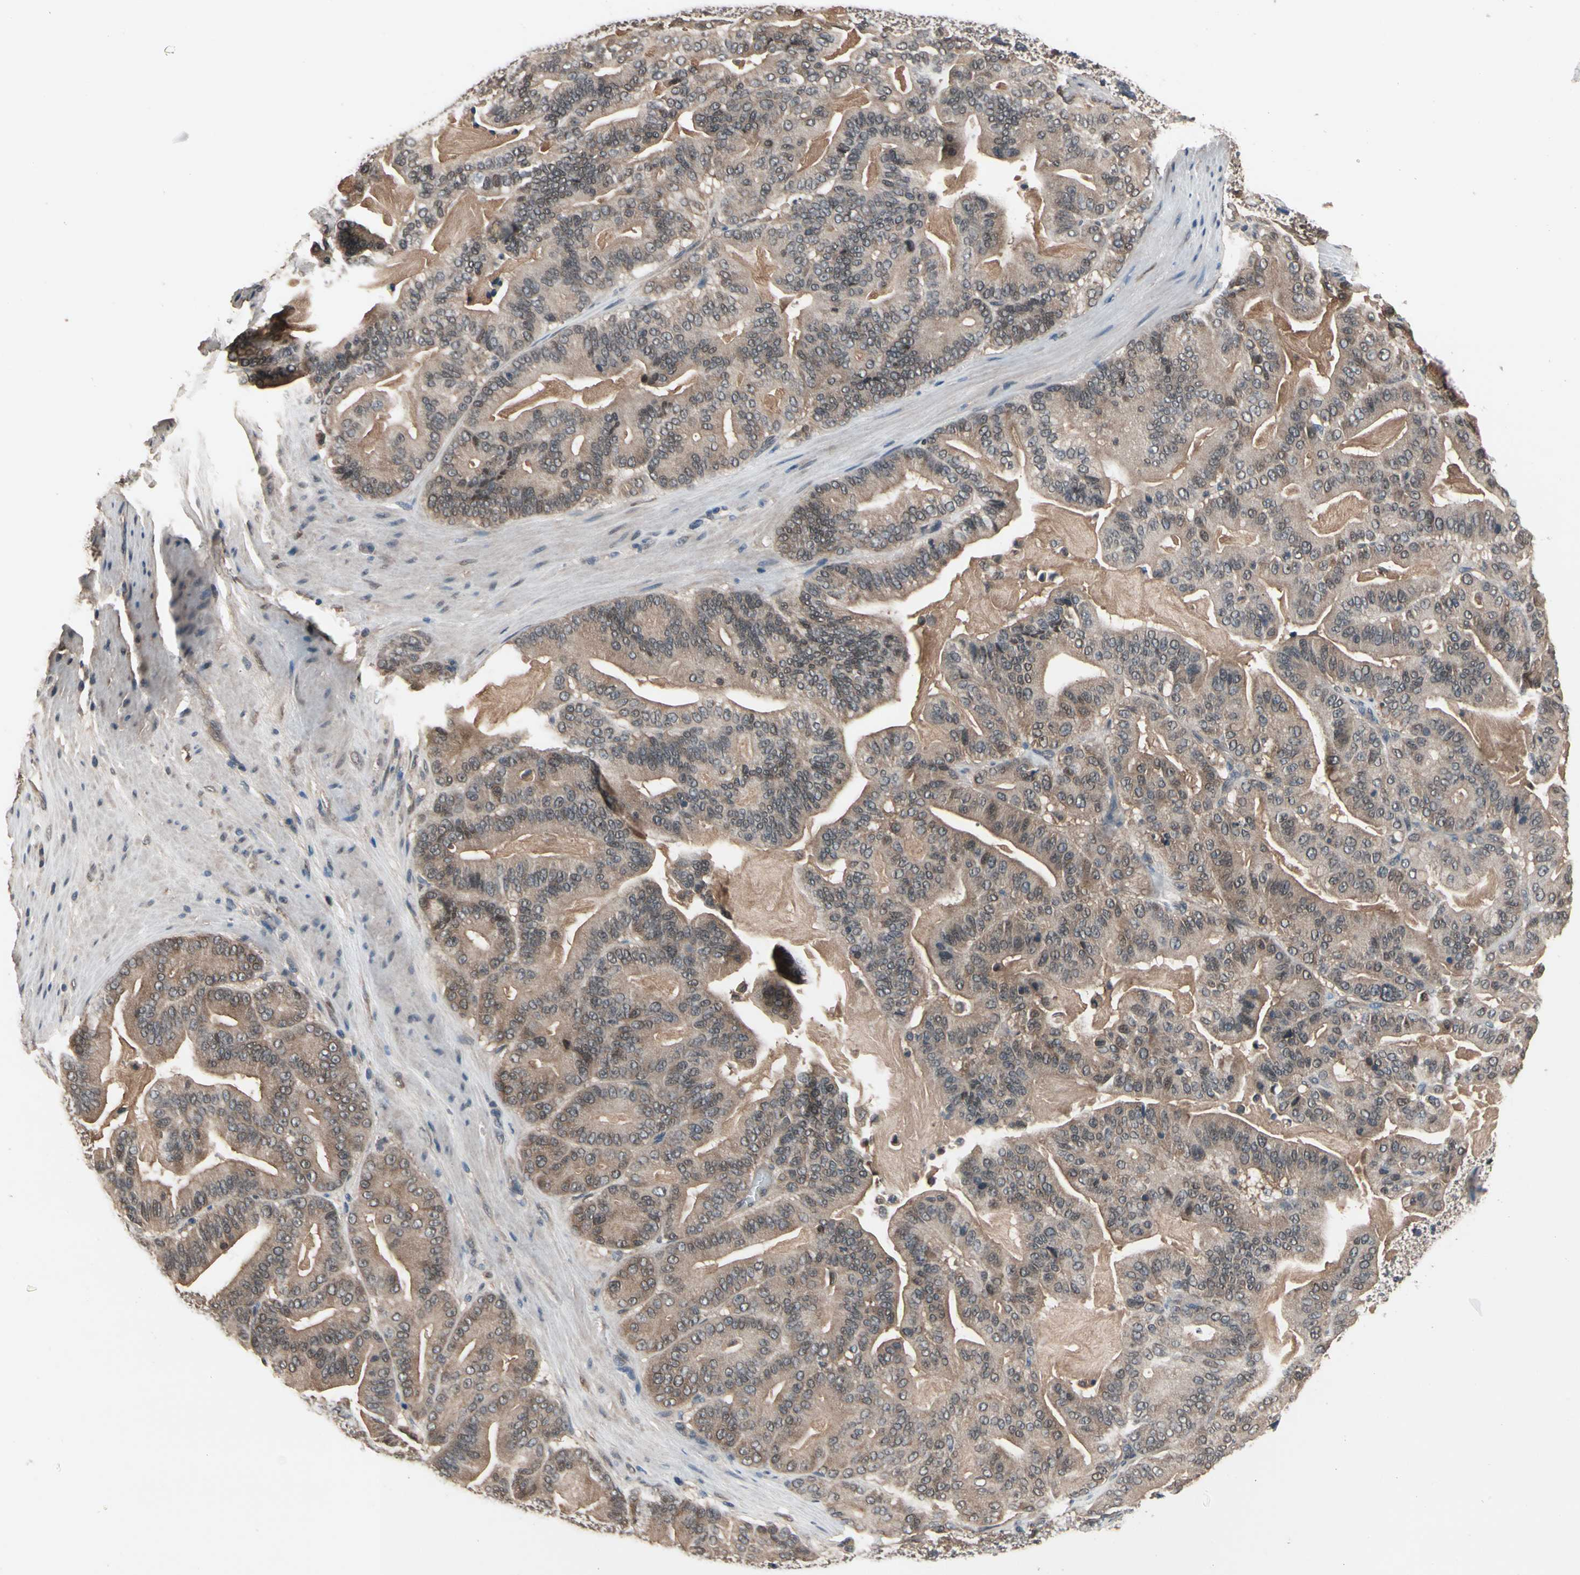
{"staining": {"intensity": "weak", "quantity": ">75%", "location": "cytoplasmic/membranous"}, "tissue": "pancreatic cancer", "cell_type": "Tumor cells", "image_type": "cancer", "snomed": [{"axis": "morphology", "description": "Adenocarcinoma, NOS"}, {"axis": "topography", "description": "Pancreas"}], "caption": "Immunohistochemical staining of adenocarcinoma (pancreatic) exhibits low levels of weak cytoplasmic/membranous staining in approximately >75% of tumor cells. (brown staining indicates protein expression, while blue staining denotes nuclei).", "gene": "PRDX6", "patient": {"sex": "male", "age": 63}}